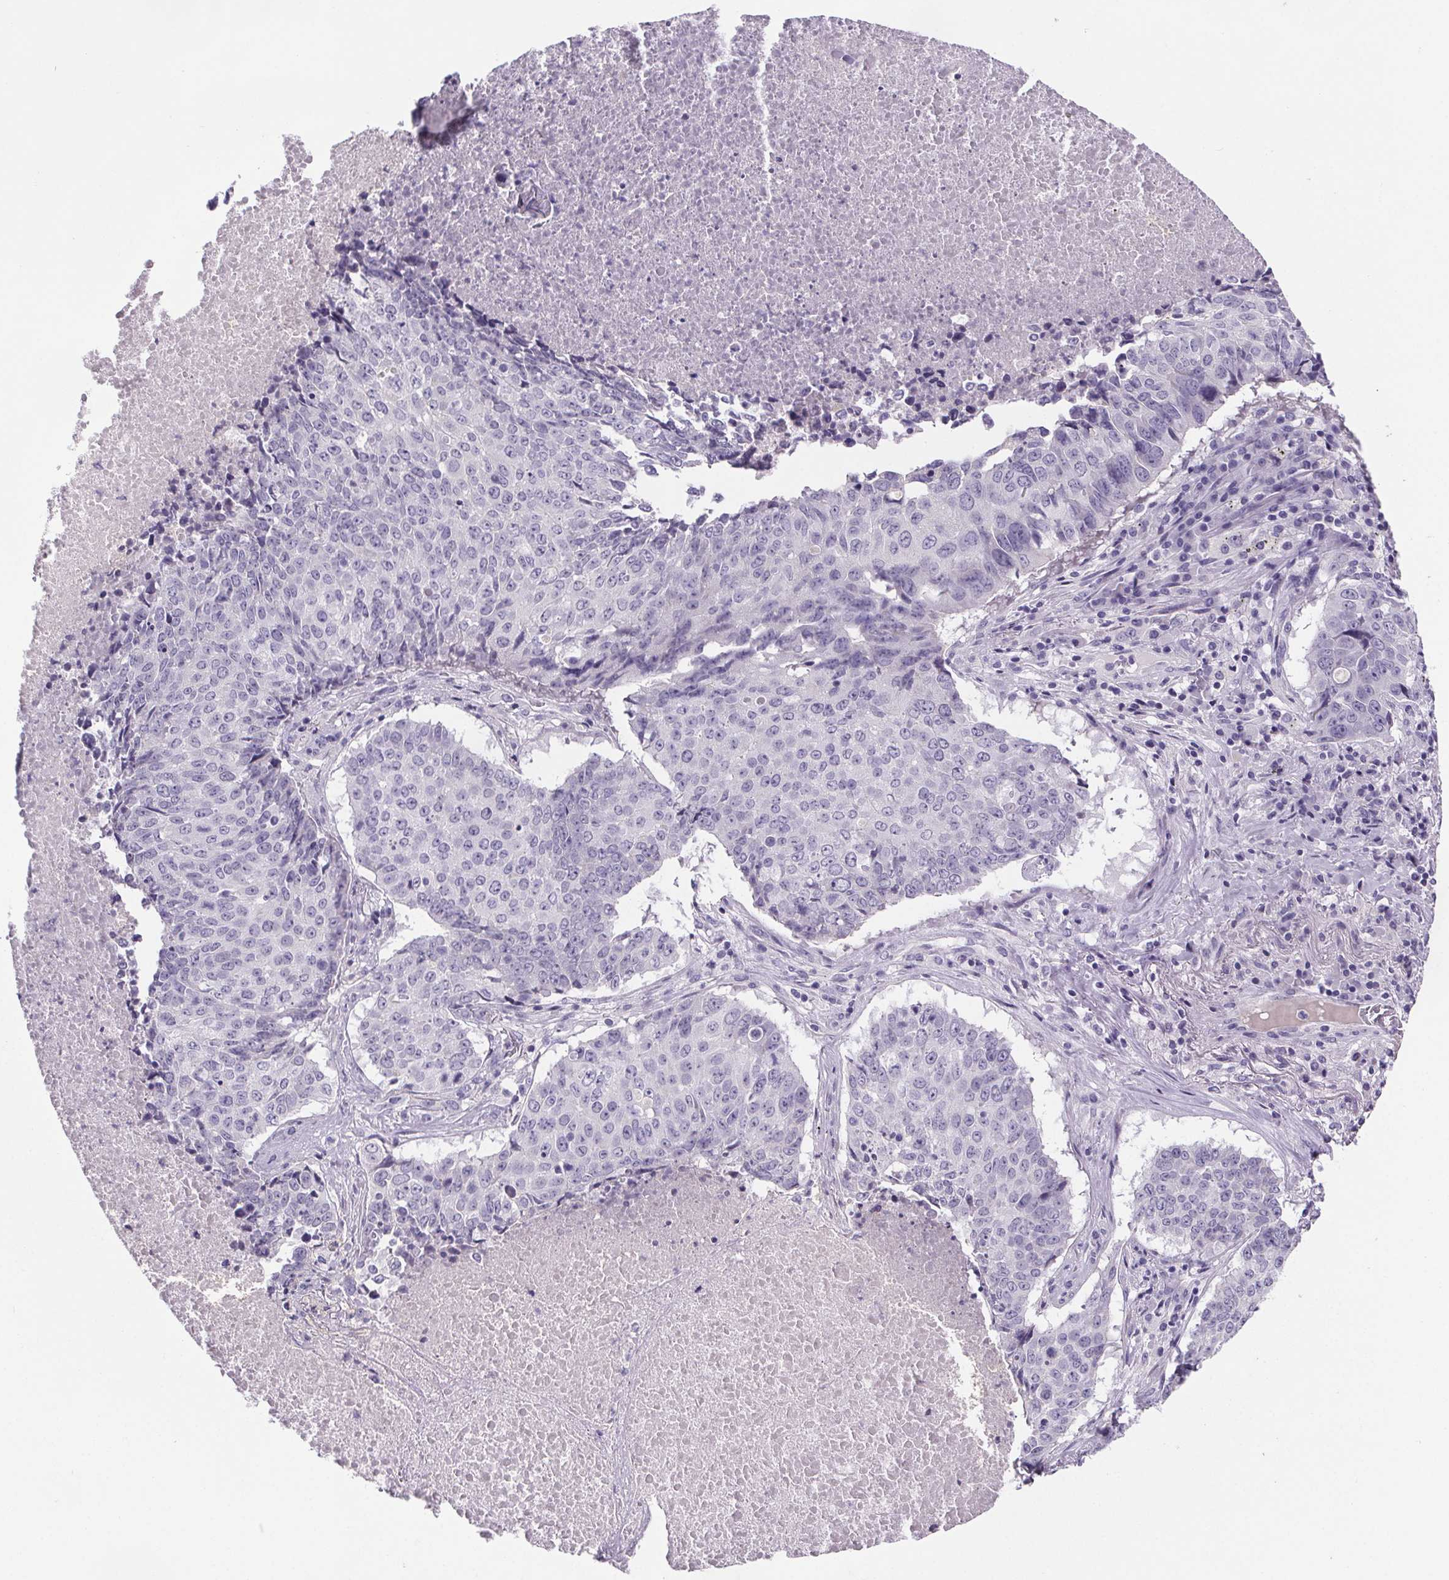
{"staining": {"intensity": "negative", "quantity": "none", "location": "none"}, "tissue": "lung cancer", "cell_type": "Tumor cells", "image_type": "cancer", "snomed": [{"axis": "morphology", "description": "Normal tissue, NOS"}, {"axis": "morphology", "description": "Squamous cell carcinoma, NOS"}, {"axis": "topography", "description": "Bronchus"}, {"axis": "topography", "description": "Lung"}], "caption": "Image shows no protein positivity in tumor cells of lung squamous cell carcinoma tissue.", "gene": "CUBN", "patient": {"sex": "male", "age": 64}}